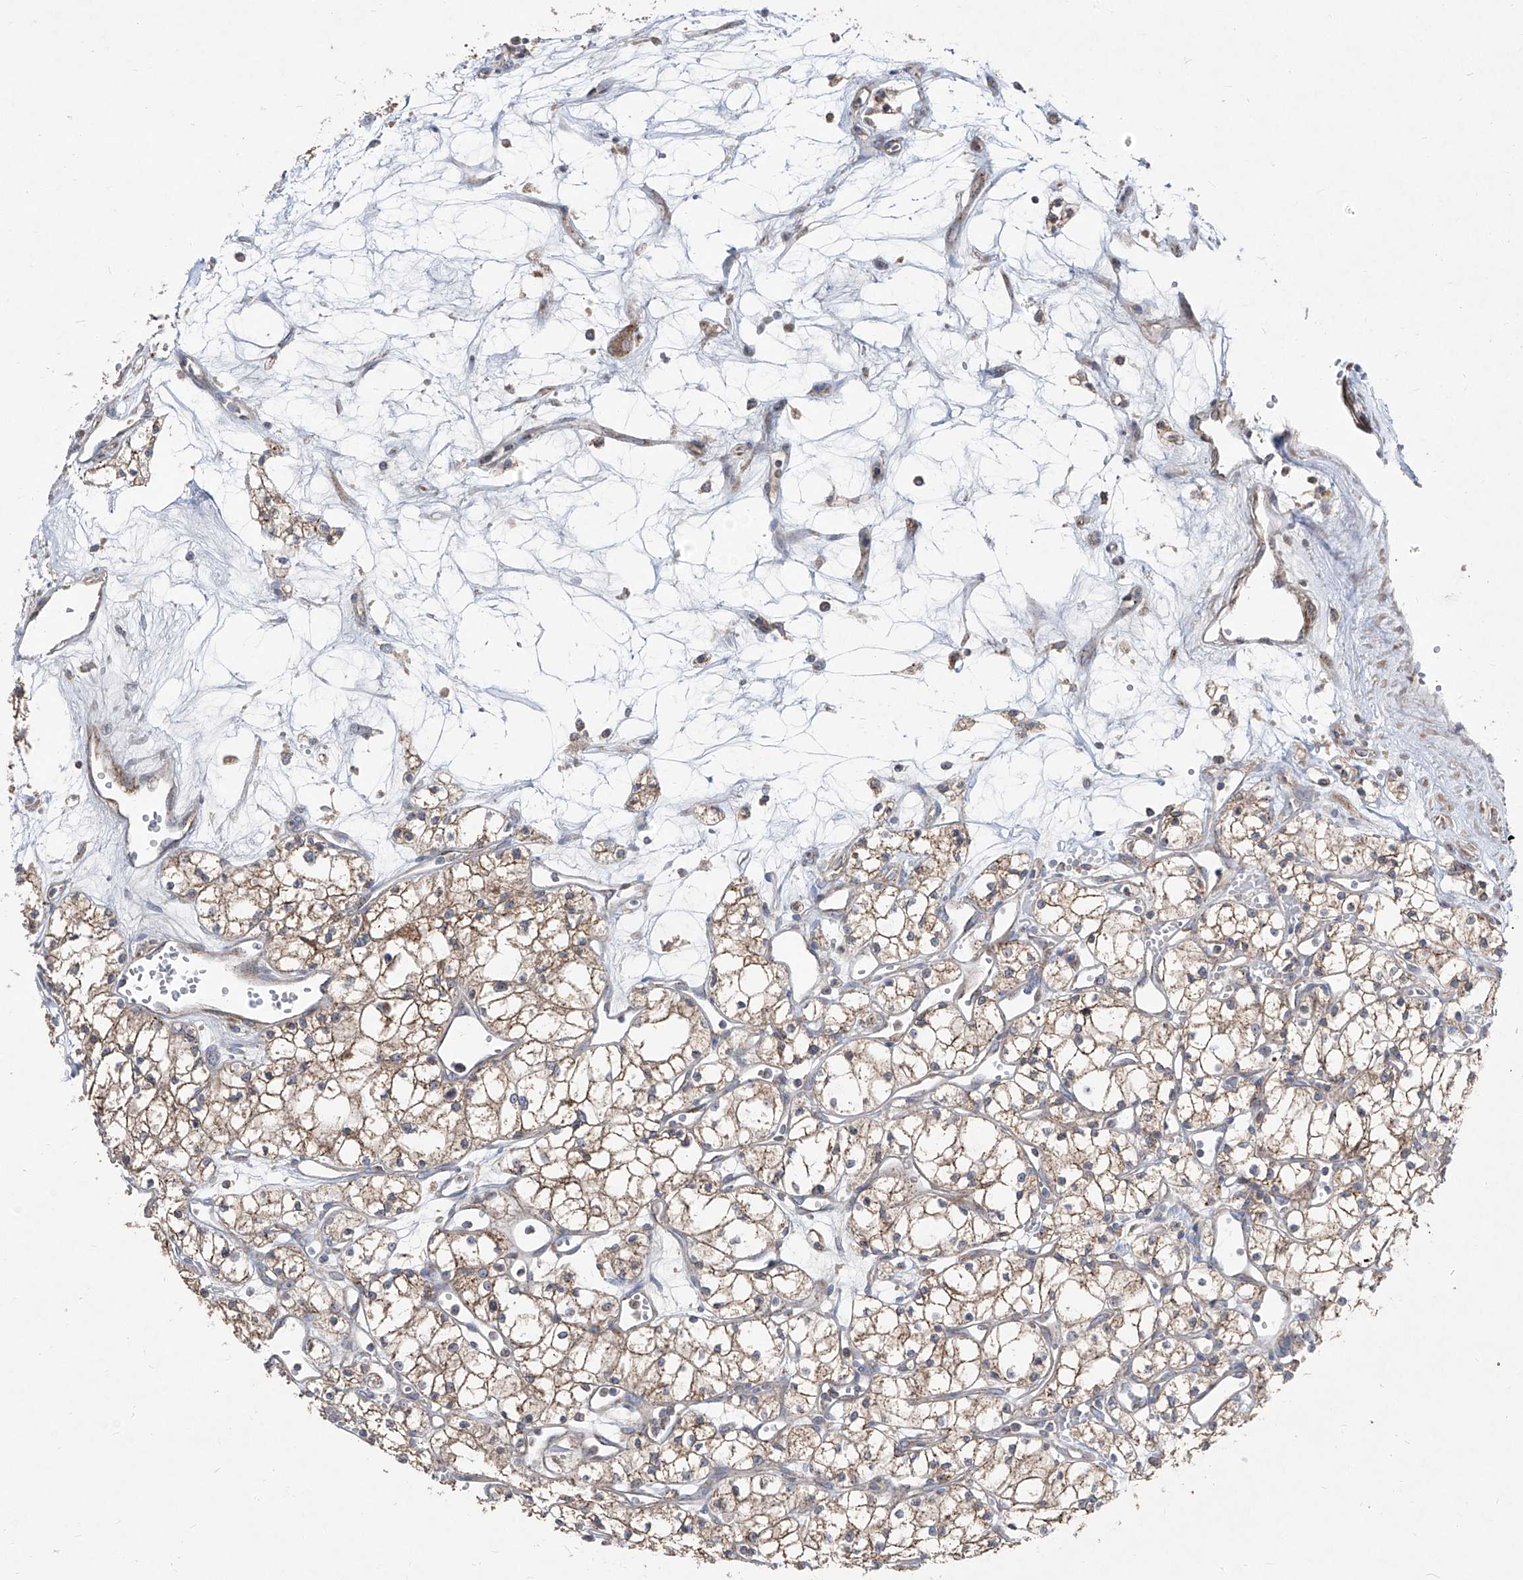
{"staining": {"intensity": "moderate", "quantity": ">75%", "location": "cytoplasmic/membranous"}, "tissue": "renal cancer", "cell_type": "Tumor cells", "image_type": "cancer", "snomed": [{"axis": "morphology", "description": "Adenocarcinoma, NOS"}, {"axis": "topography", "description": "Kidney"}], "caption": "Renal cancer (adenocarcinoma) stained for a protein (brown) demonstrates moderate cytoplasmic/membranous positive staining in about >75% of tumor cells.", "gene": "ABCD3", "patient": {"sex": "male", "age": 59}}